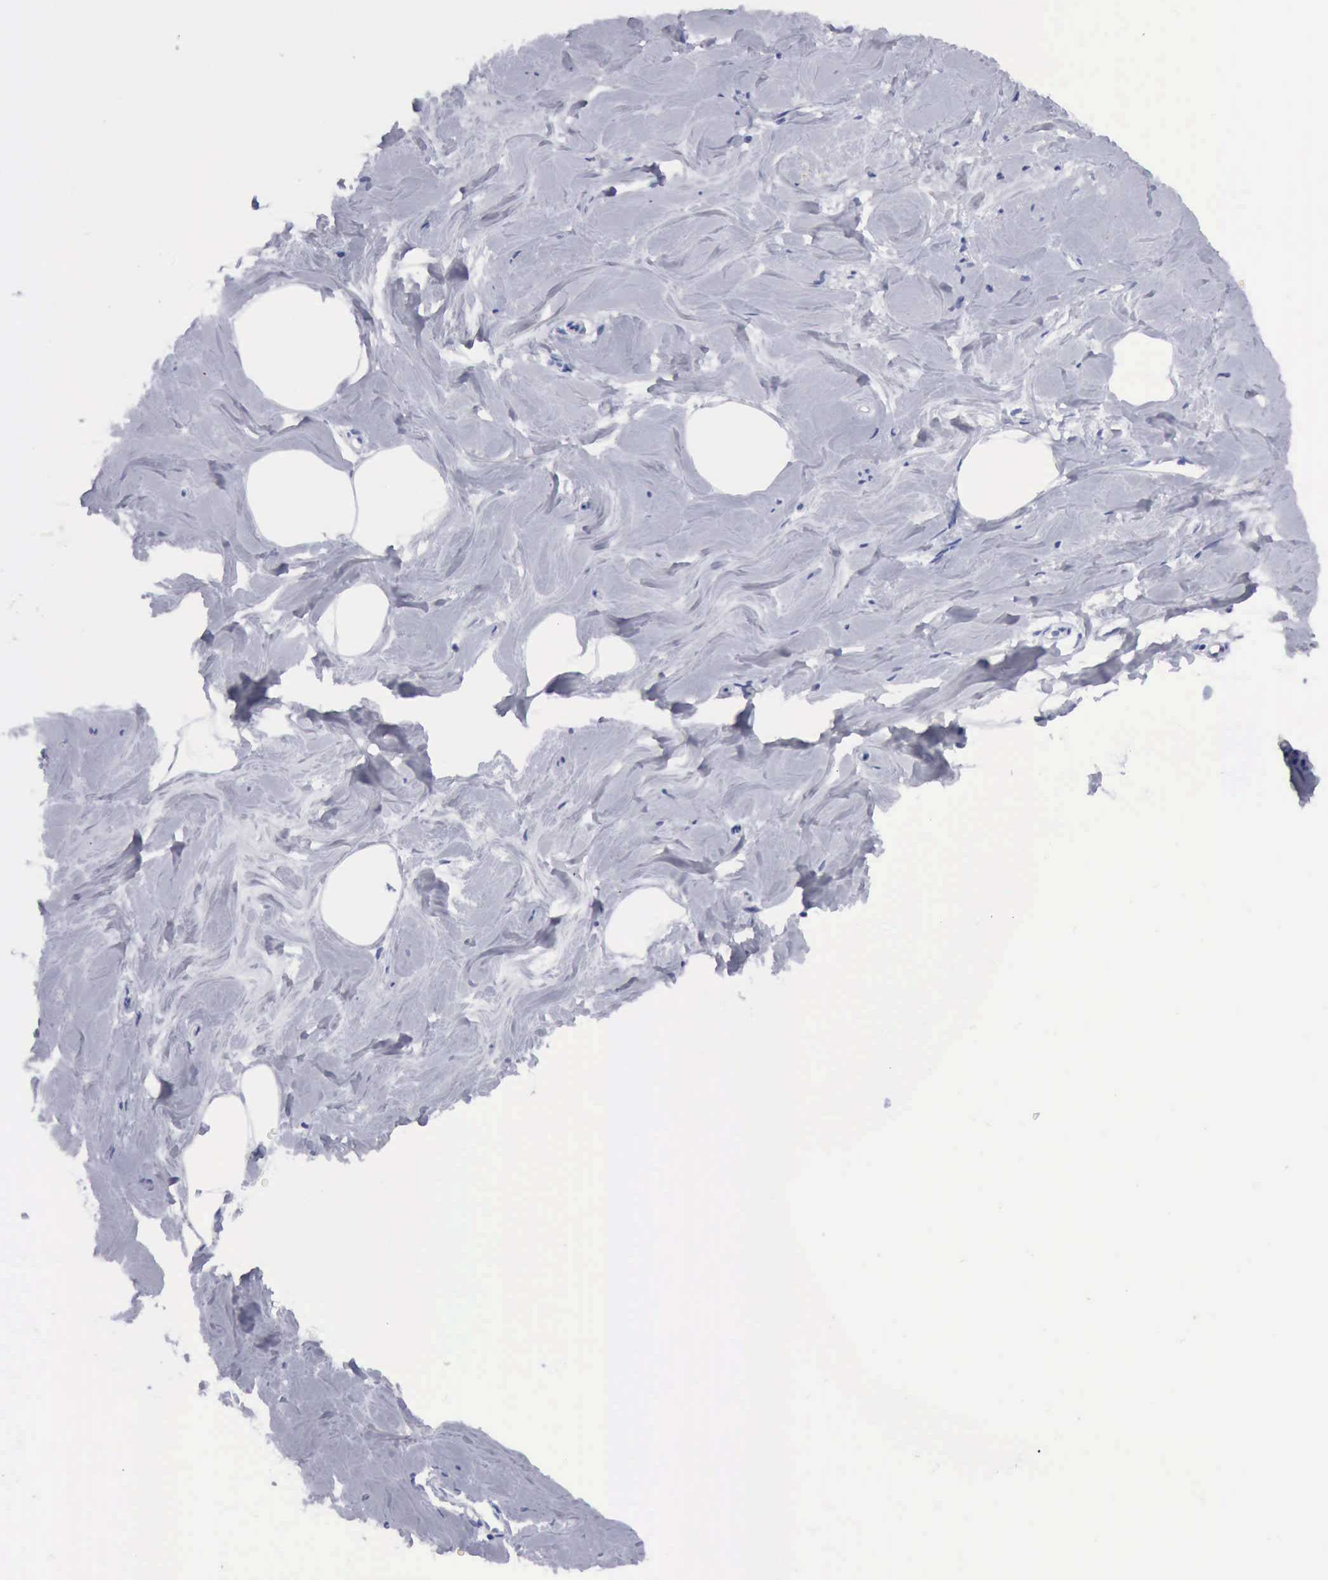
{"staining": {"intensity": "negative", "quantity": "none", "location": "none"}, "tissue": "breast", "cell_type": "Adipocytes", "image_type": "normal", "snomed": [{"axis": "morphology", "description": "Normal tissue, NOS"}, {"axis": "topography", "description": "Breast"}], "caption": "Image shows no protein staining in adipocytes of normal breast.", "gene": "CYP19A1", "patient": {"sex": "female", "age": 44}}